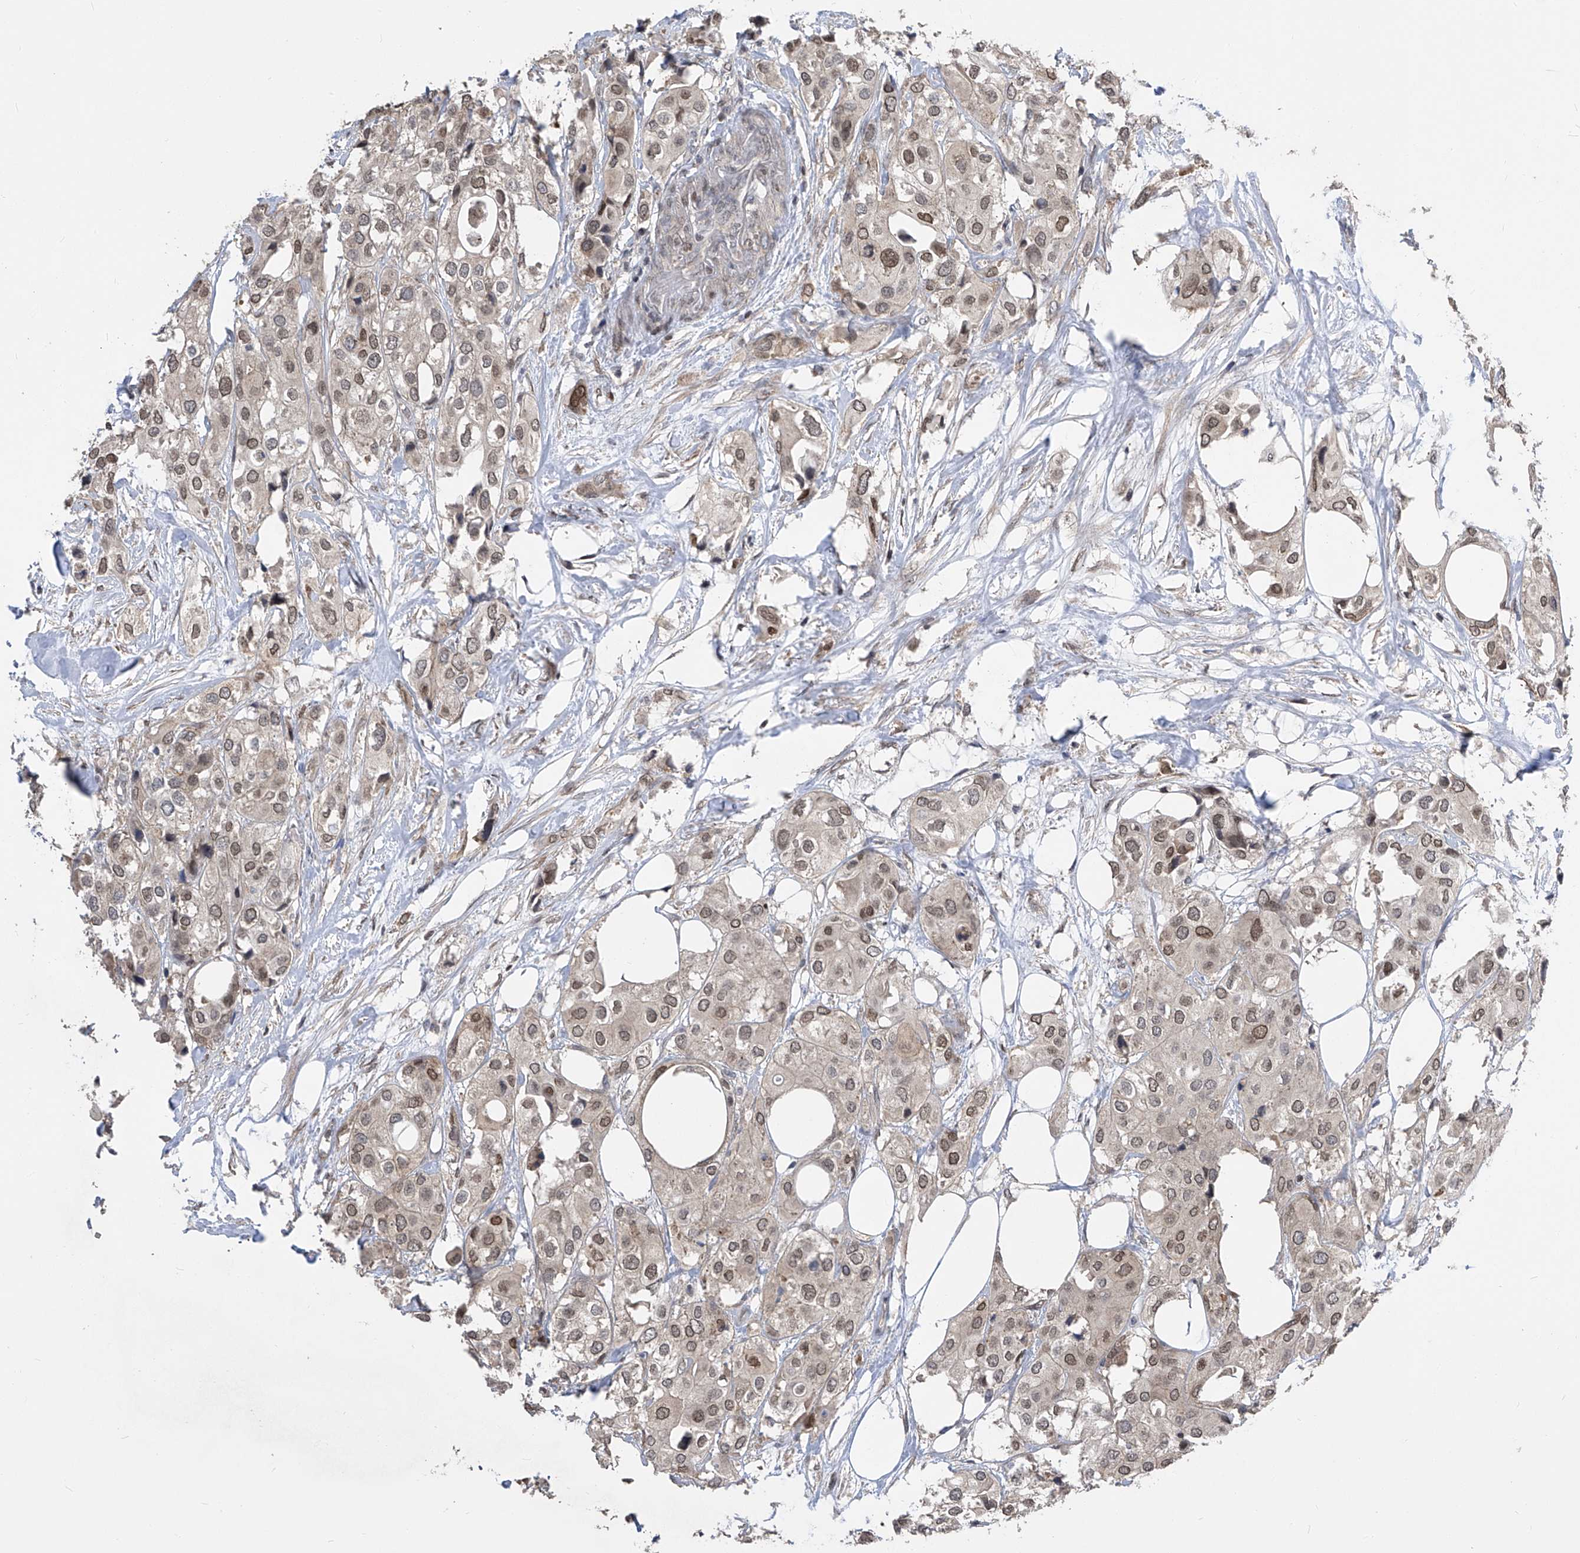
{"staining": {"intensity": "weak", "quantity": ">75%", "location": "cytoplasmic/membranous,nuclear"}, "tissue": "urothelial cancer", "cell_type": "Tumor cells", "image_type": "cancer", "snomed": [{"axis": "morphology", "description": "Urothelial carcinoma, High grade"}, {"axis": "topography", "description": "Urinary bladder"}], "caption": "A photomicrograph of human urothelial carcinoma (high-grade) stained for a protein demonstrates weak cytoplasmic/membranous and nuclear brown staining in tumor cells. (DAB IHC with brightfield microscopy, high magnification).", "gene": "CETN2", "patient": {"sex": "male", "age": 64}}